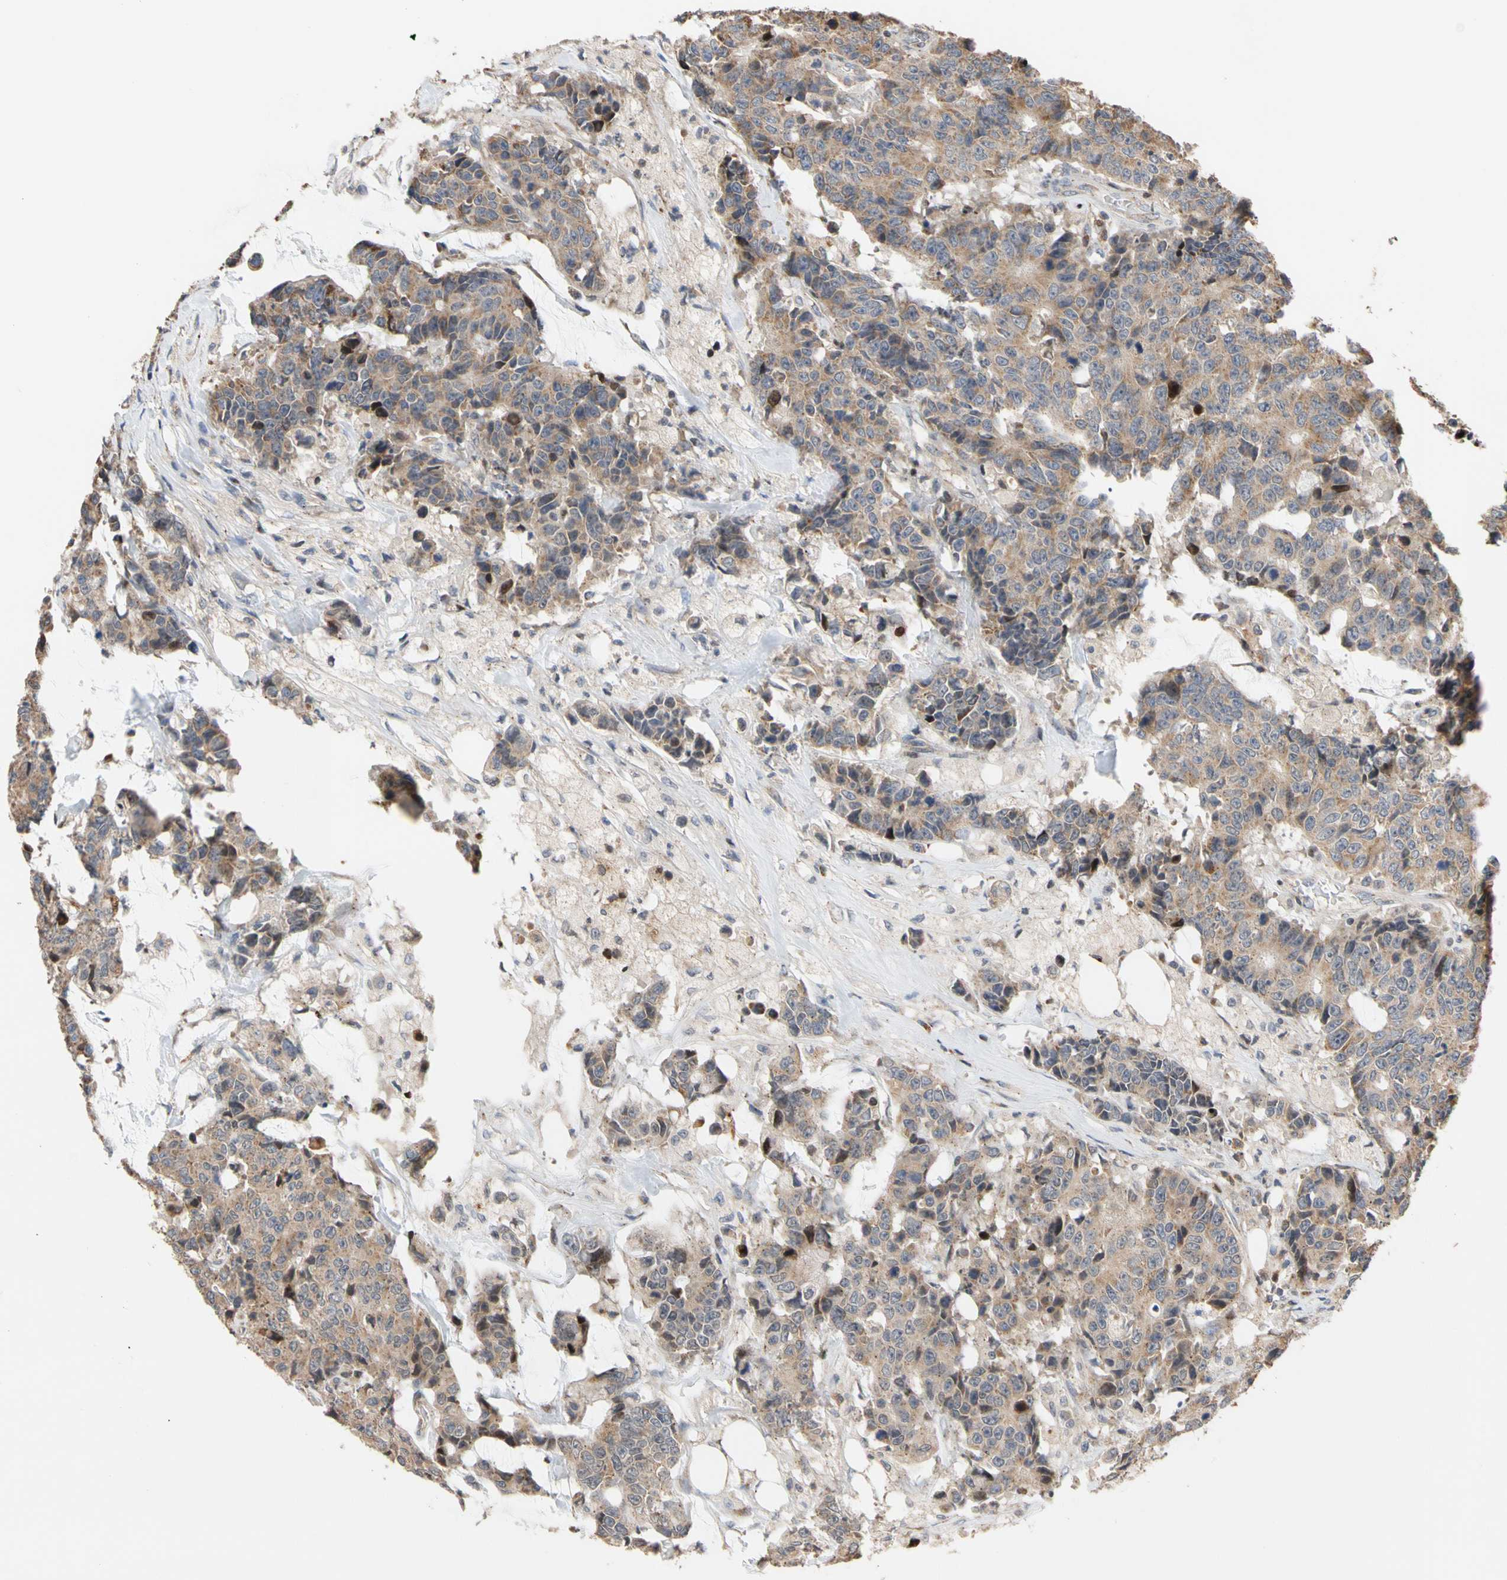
{"staining": {"intensity": "moderate", "quantity": ">75%", "location": "cytoplasmic/membranous"}, "tissue": "colorectal cancer", "cell_type": "Tumor cells", "image_type": "cancer", "snomed": [{"axis": "morphology", "description": "Adenocarcinoma, NOS"}, {"axis": "topography", "description": "Colon"}], "caption": "This photomicrograph demonstrates colorectal cancer (adenocarcinoma) stained with immunohistochemistry (IHC) to label a protein in brown. The cytoplasmic/membranous of tumor cells show moderate positivity for the protein. Nuclei are counter-stained blue.", "gene": "IP6K2", "patient": {"sex": "female", "age": 86}}